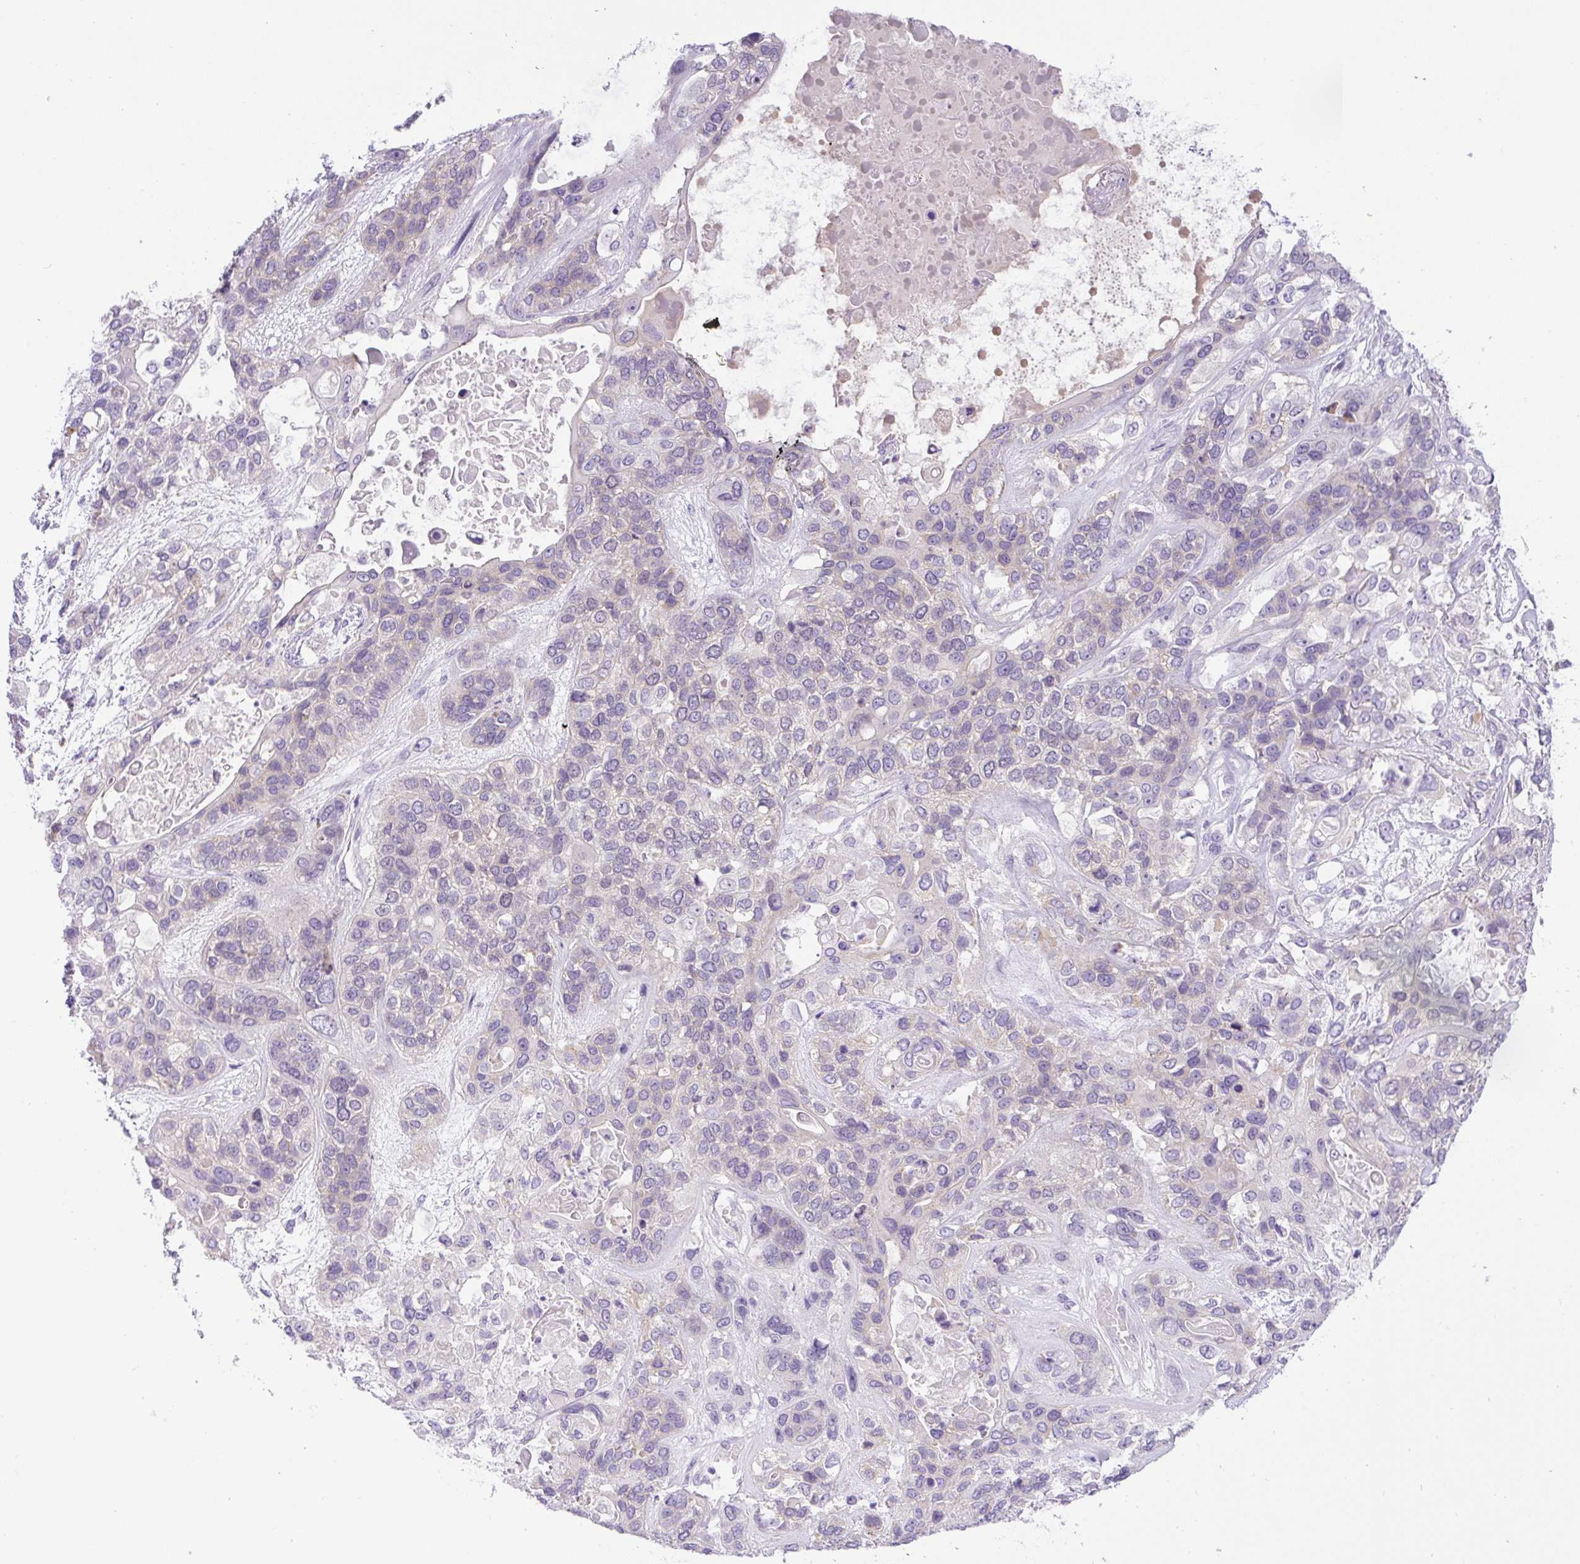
{"staining": {"intensity": "negative", "quantity": "none", "location": "none"}, "tissue": "lung cancer", "cell_type": "Tumor cells", "image_type": "cancer", "snomed": [{"axis": "morphology", "description": "Squamous cell carcinoma, NOS"}, {"axis": "topography", "description": "Lung"}], "caption": "Tumor cells are negative for protein expression in human squamous cell carcinoma (lung).", "gene": "ADAMTS19", "patient": {"sex": "female", "age": 70}}